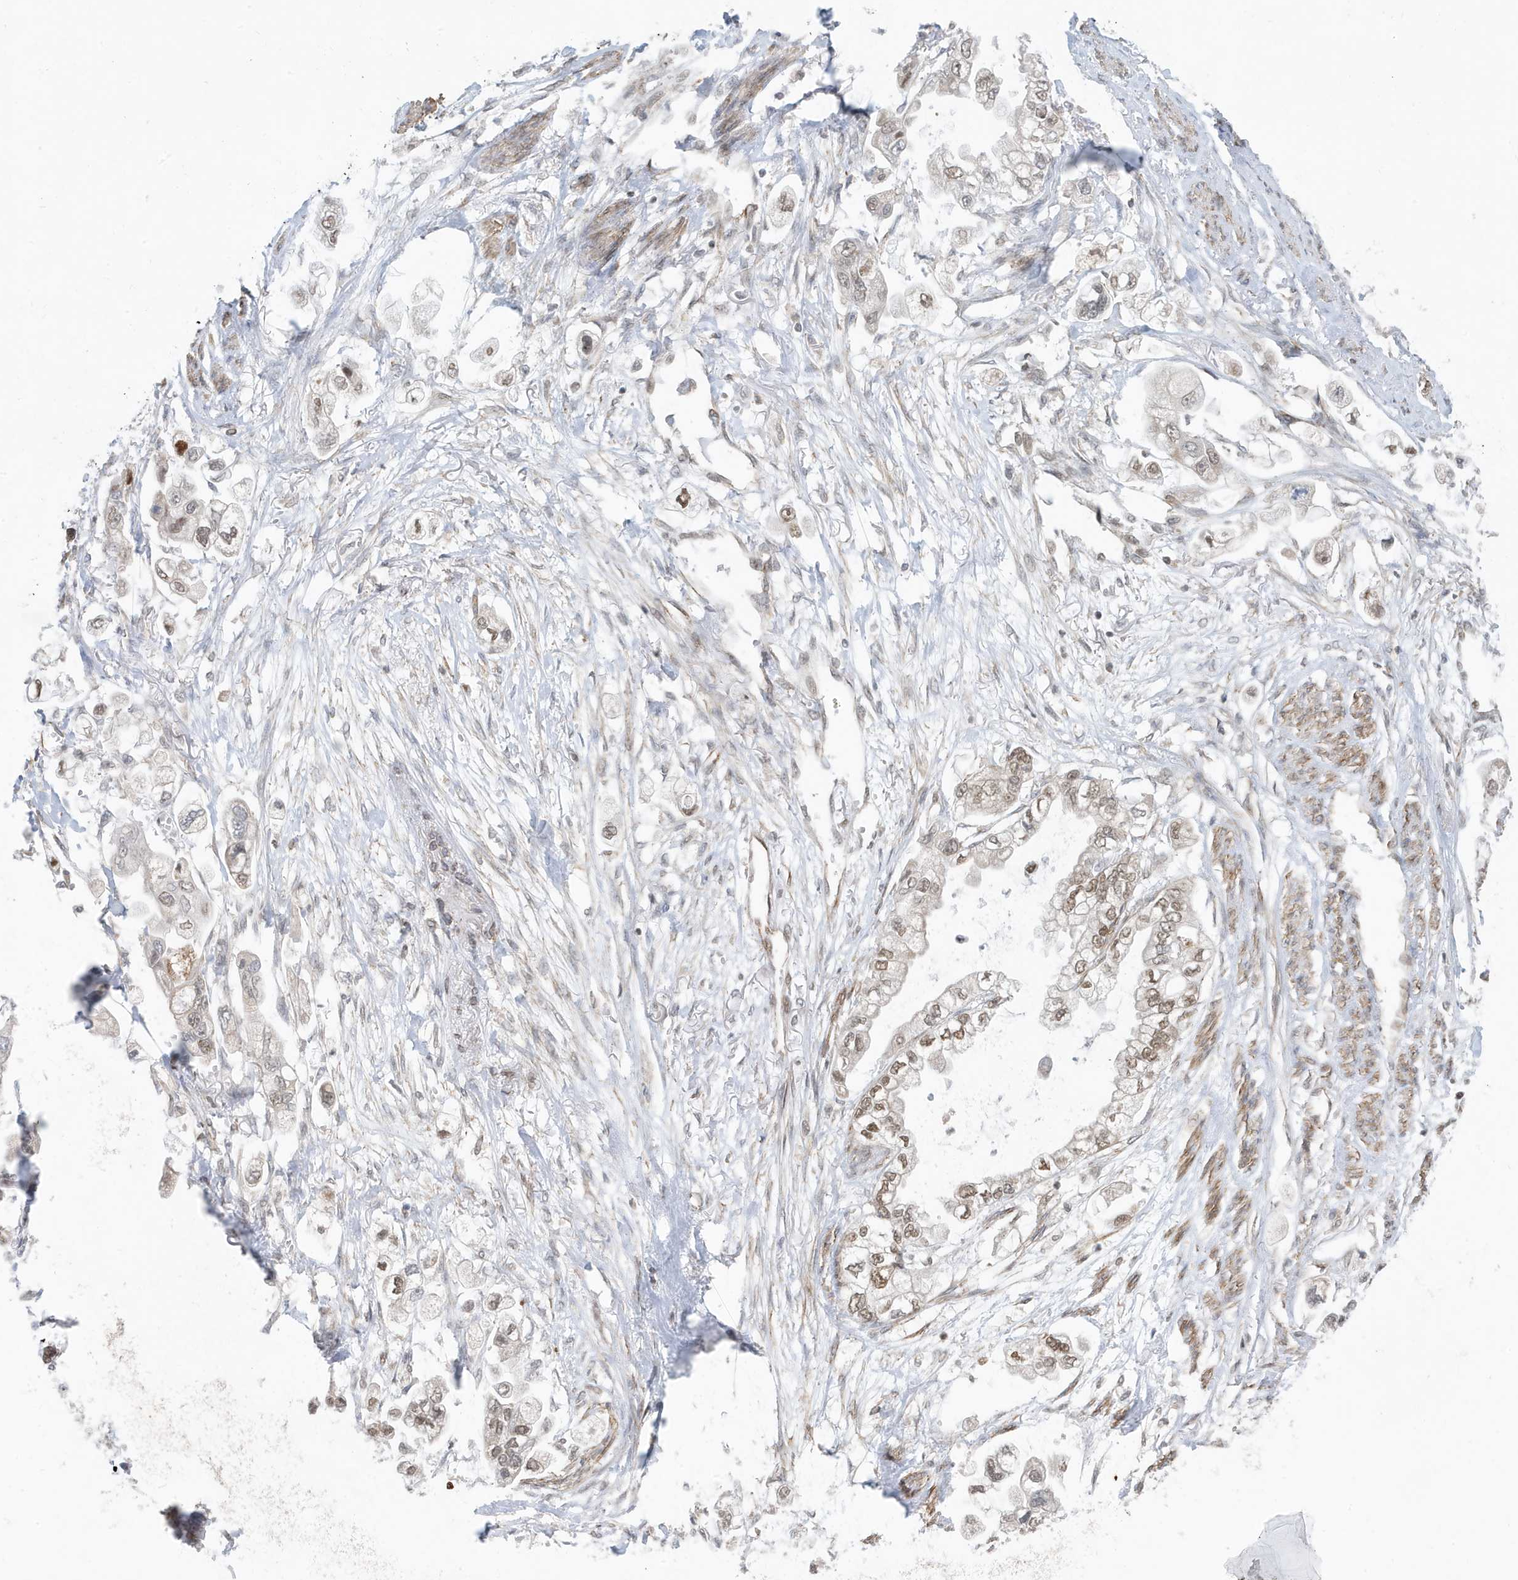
{"staining": {"intensity": "moderate", "quantity": "<25%", "location": "nuclear"}, "tissue": "stomach cancer", "cell_type": "Tumor cells", "image_type": "cancer", "snomed": [{"axis": "morphology", "description": "Adenocarcinoma, NOS"}, {"axis": "topography", "description": "Stomach"}], "caption": "Tumor cells demonstrate moderate nuclear staining in about <25% of cells in stomach adenocarcinoma.", "gene": "CHCHD4", "patient": {"sex": "male", "age": 62}}